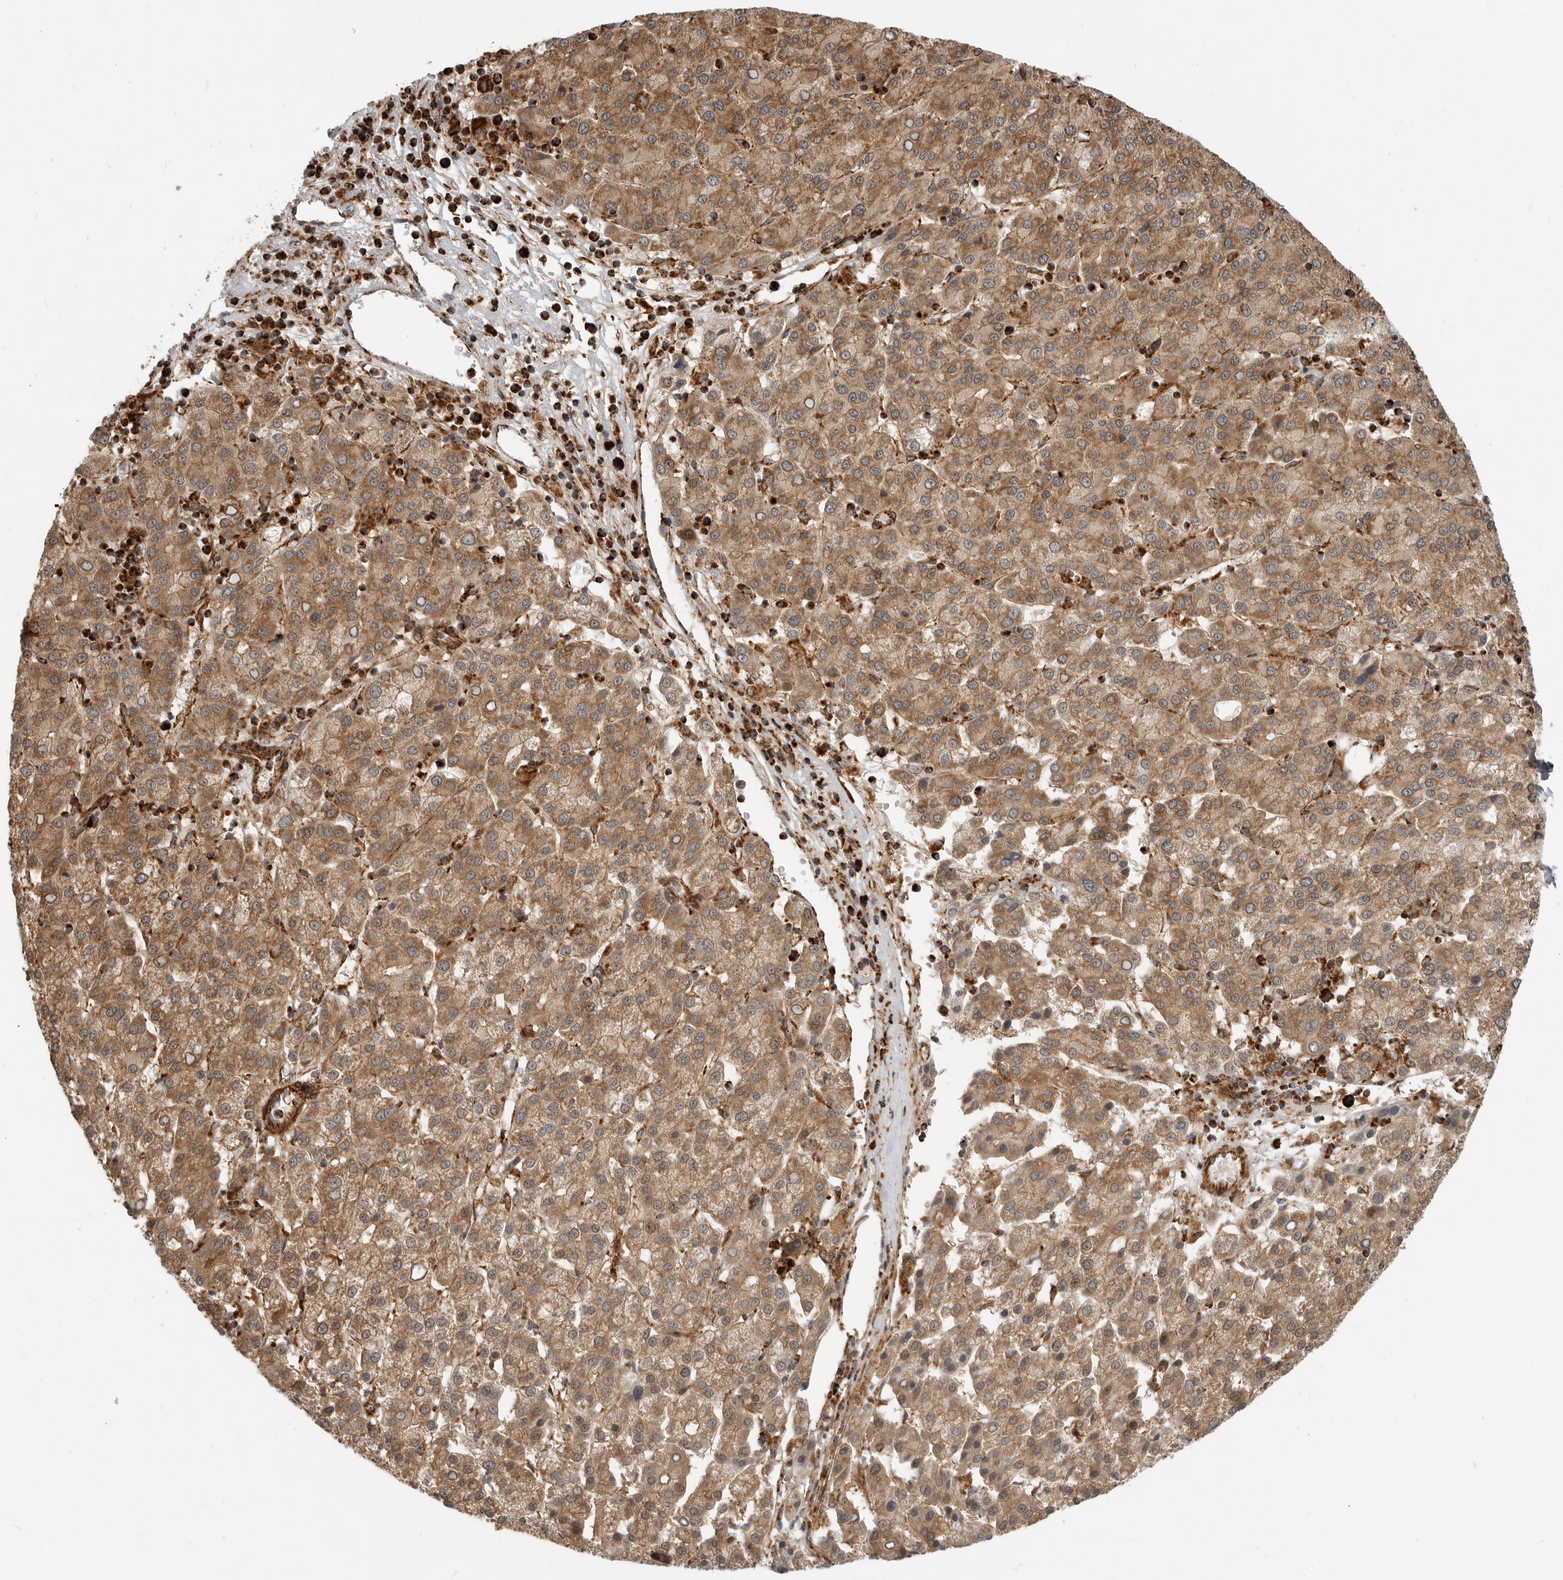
{"staining": {"intensity": "moderate", "quantity": ">75%", "location": "cytoplasmic/membranous"}, "tissue": "liver cancer", "cell_type": "Tumor cells", "image_type": "cancer", "snomed": [{"axis": "morphology", "description": "Carcinoma, Hepatocellular, NOS"}, {"axis": "topography", "description": "Liver"}], "caption": "A brown stain highlights moderate cytoplasmic/membranous positivity of a protein in liver cancer (hepatocellular carcinoma) tumor cells.", "gene": "BMP2K", "patient": {"sex": "female", "age": 58}}